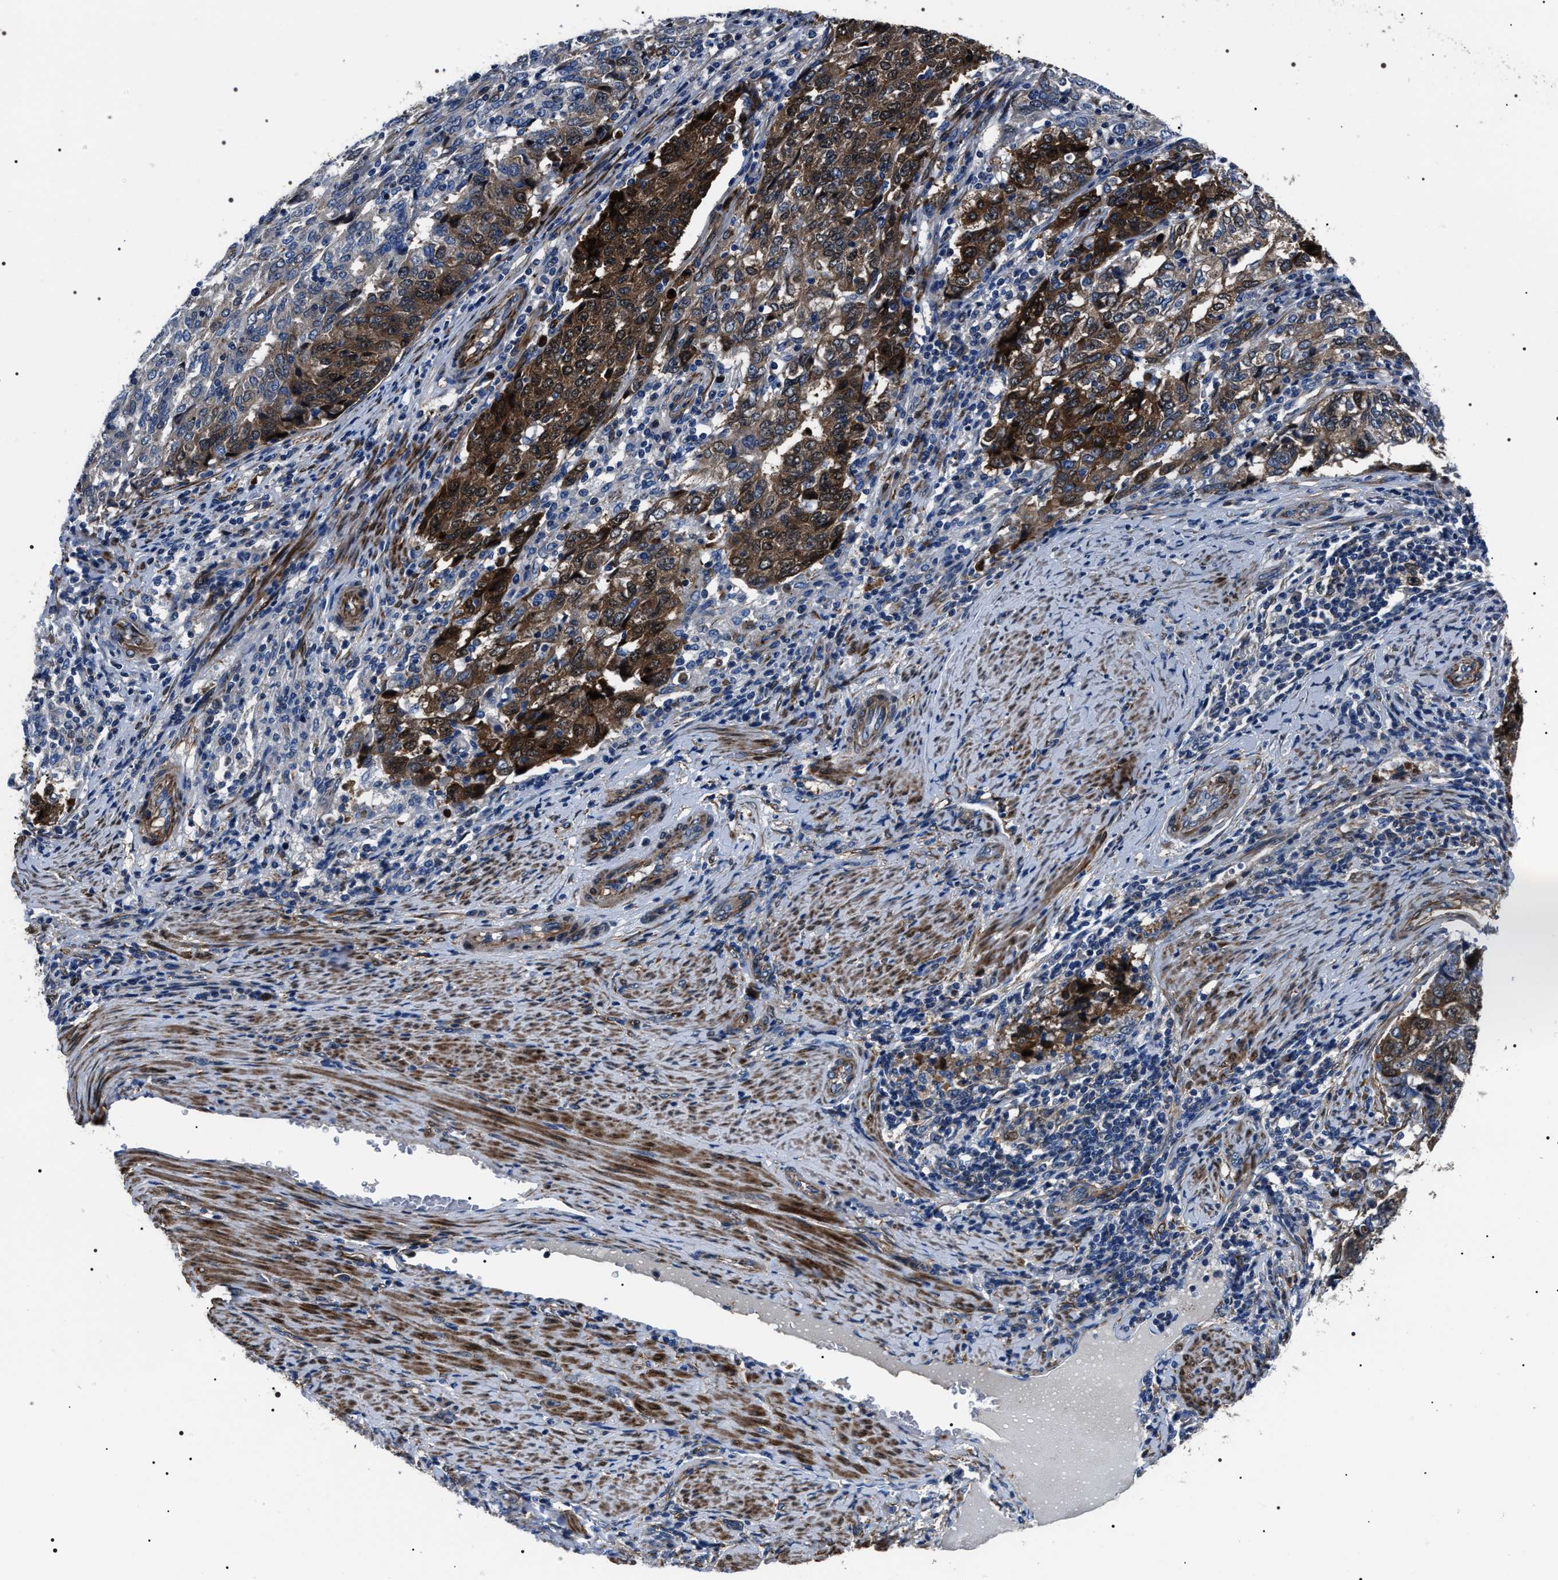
{"staining": {"intensity": "strong", "quantity": "25%-75%", "location": "cytoplasmic/membranous,nuclear"}, "tissue": "endometrial cancer", "cell_type": "Tumor cells", "image_type": "cancer", "snomed": [{"axis": "morphology", "description": "Adenocarcinoma, NOS"}, {"axis": "topography", "description": "Endometrium"}], "caption": "Approximately 25%-75% of tumor cells in adenocarcinoma (endometrial) reveal strong cytoplasmic/membranous and nuclear protein expression as visualized by brown immunohistochemical staining.", "gene": "BAG2", "patient": {"sex": "female", "age": 80}}